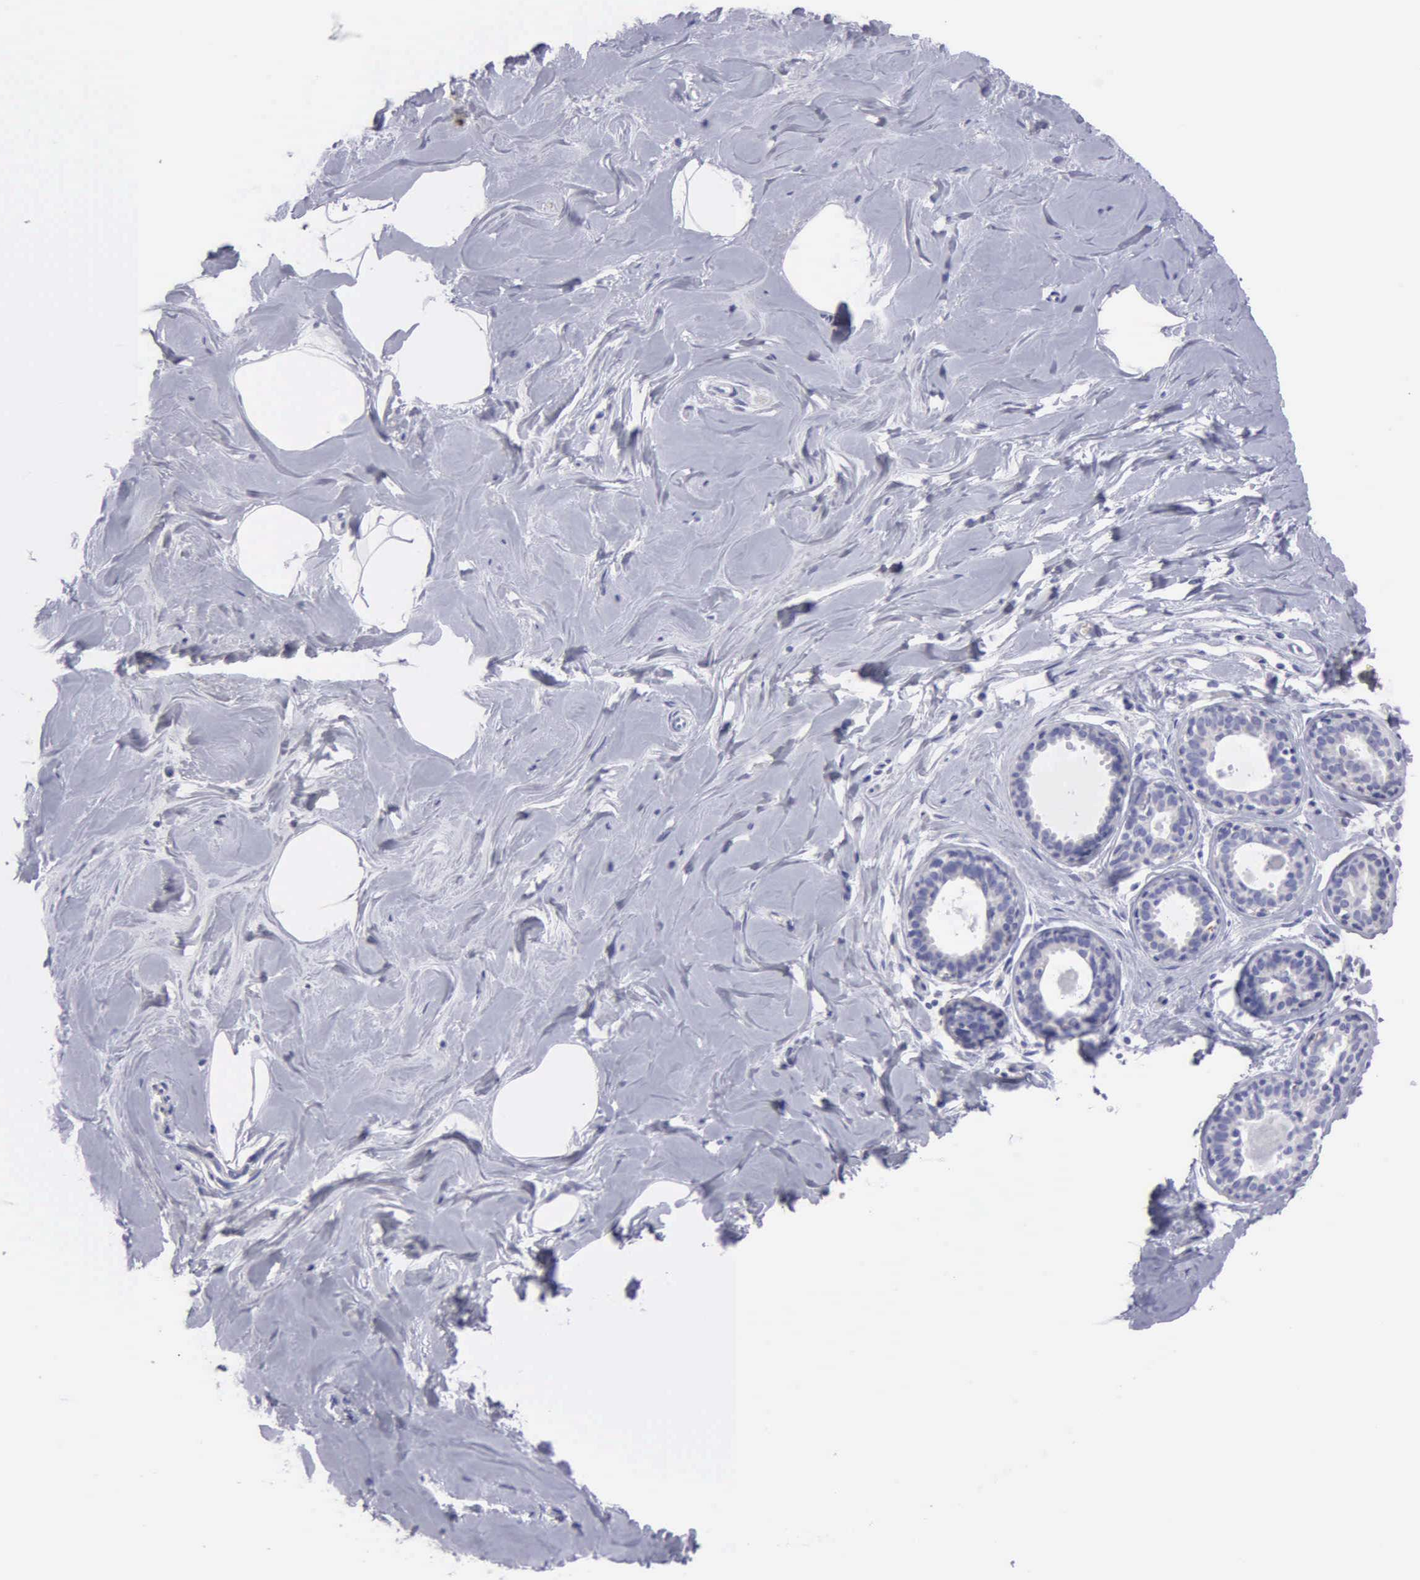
{"staining": {"intensity": "negative", "quantity": "none", "location": "none"}, "tissue": "breast", "cell_type": "Adipocytes", "image_type": "normal", "snomed": [{"axis": "morphology", "description": "Normal tissue, NOS"}, {"axis": "topography", "description": "Breast"}], "caption": "A high-resolution micrograph shows immunohistochemistry staining of unremarkable breast, which displays no significant positivity in adipocytes.", "gene": "TYRP1", "patient": {"sex": "female", "age": 44}}